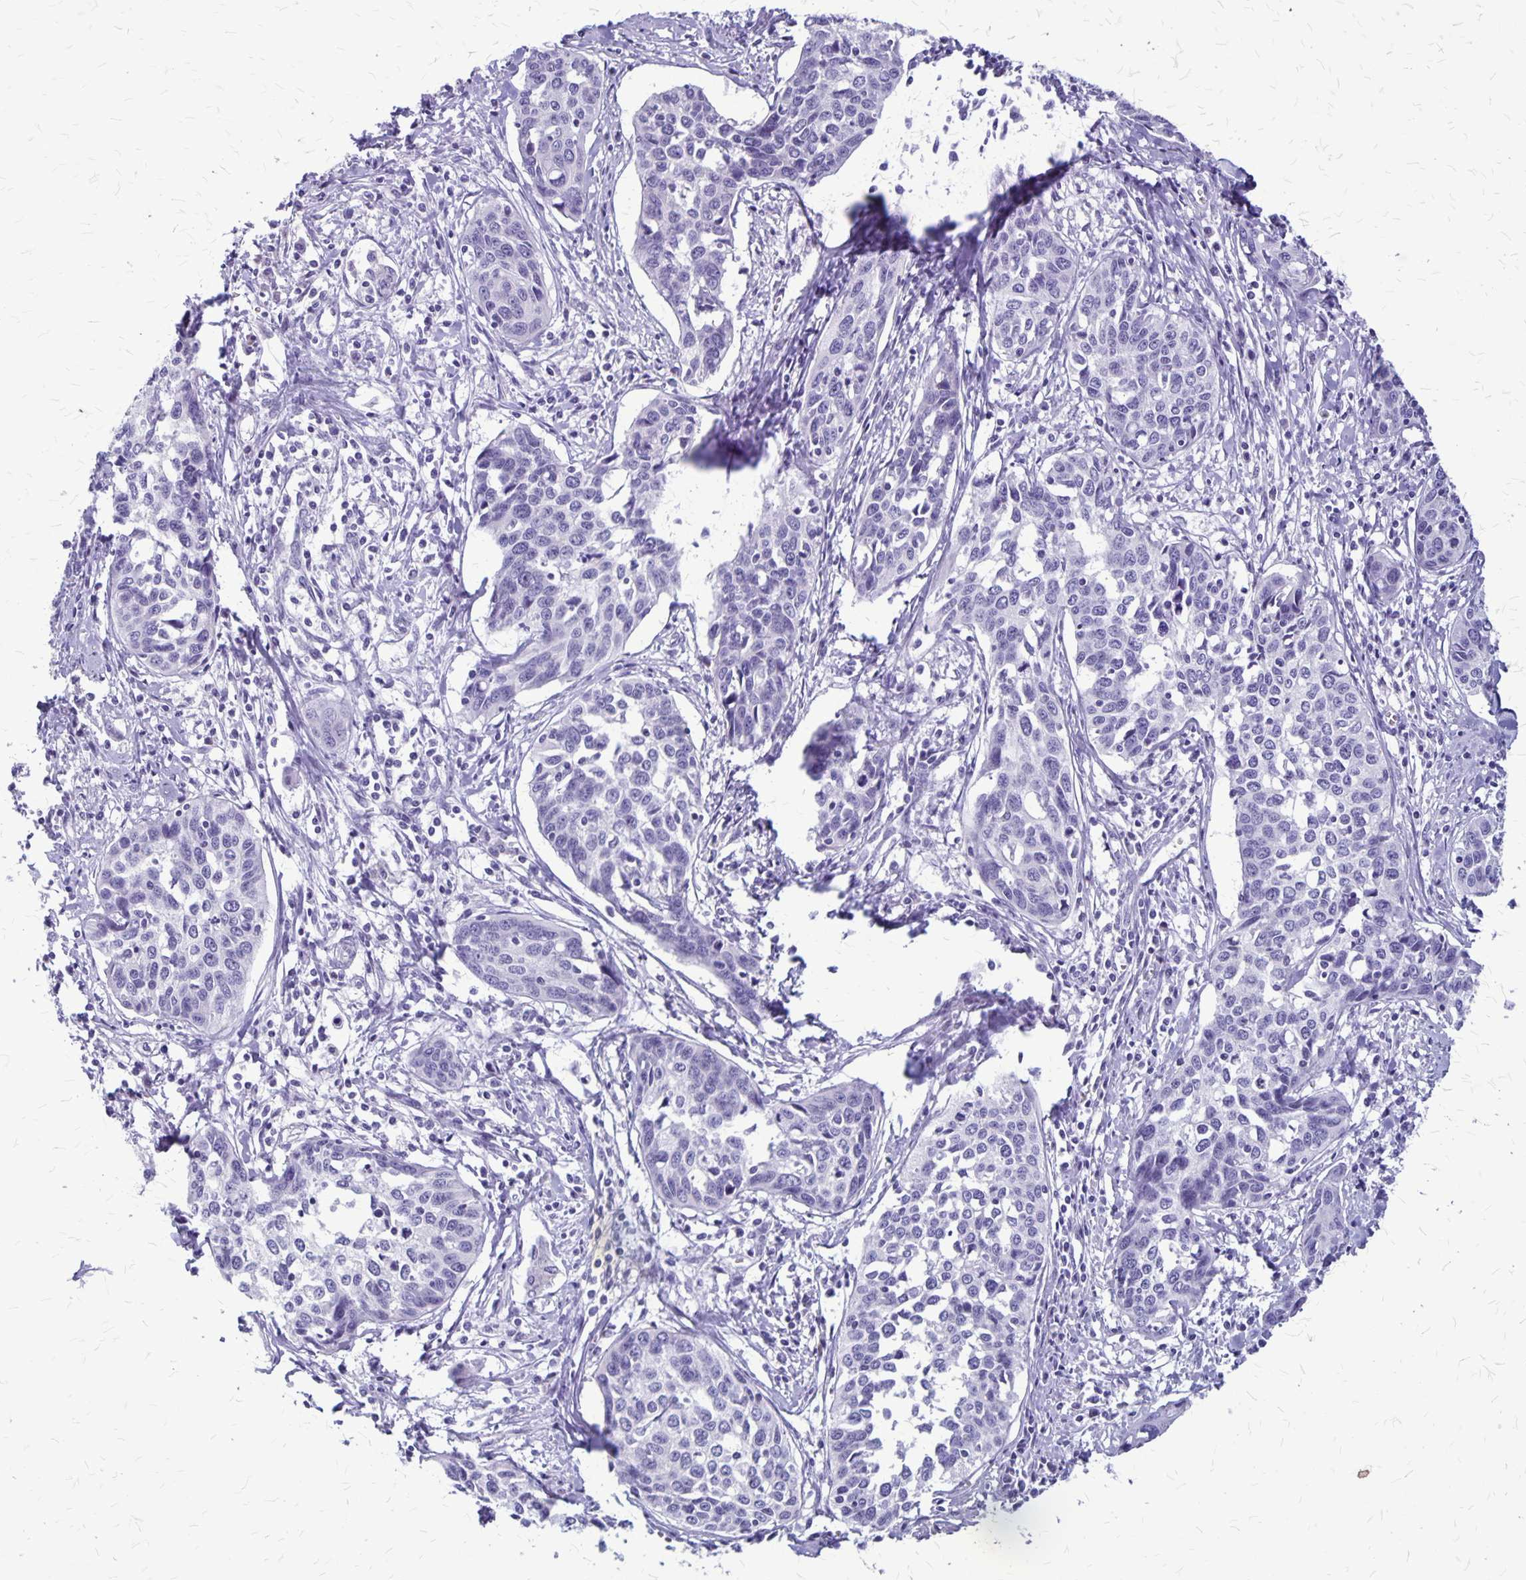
{"staining": {"intensity": "negative", "quantity": "none", "location": "none"}, "tissue": "cervical cancer", "cell_type": "Tumor cells", "image_type": "cancer", "snomed": [{"axis": "morphology", "description": "Squamous cell carcinoma, NOS"}, {"axis": "topography", "description": "Cervix"}], "caption": "High magnification brightfield microscopy of squamous cell carcinoma (cervical) stained with DAB (brown) and counterstained with hematoxylin (blue): tumor cells show no significant expression.", "gene": "PLXNB3", "patient": {"sex": "female", "age": 31}}